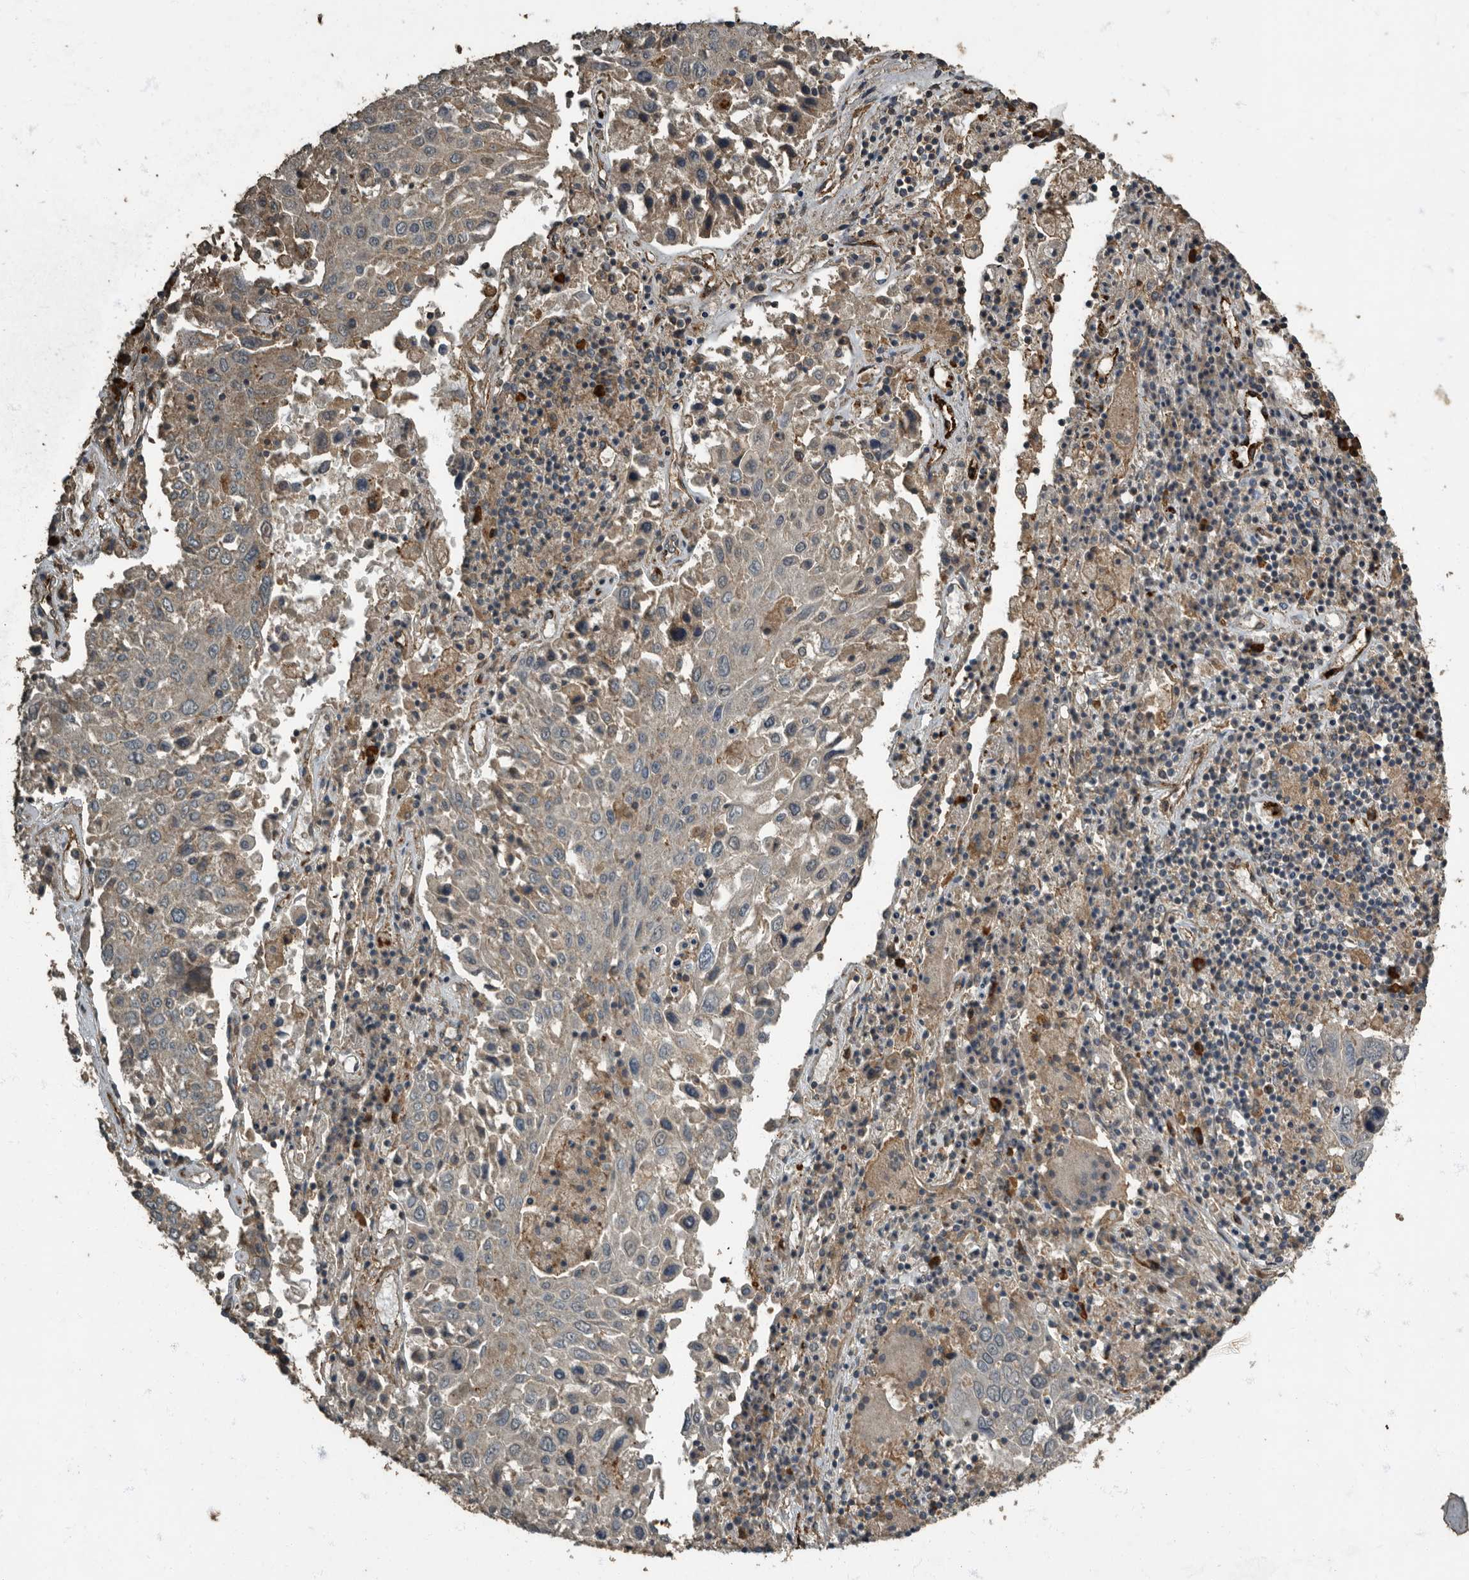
{"staining": {"intensity": "negative", "quantity": "none", "location": "none"}, "tissue": "lung cancer", "cell_type": "Tumor cells", "image_type": "cancer", "snomed": [{"axis": "morphology", "description": "Squamous cell carcinoma, NOS"}, {"axis": "topography", "description": "Lung"}], "caption": "A high-resolution photomicrograph shows immunohistochemistry staining of lung squamous cell carcinoma, which displays no significant positivity in tumor cells.", "gene": "IL15RA", "patient": {"sex": "male", "age": 65}}